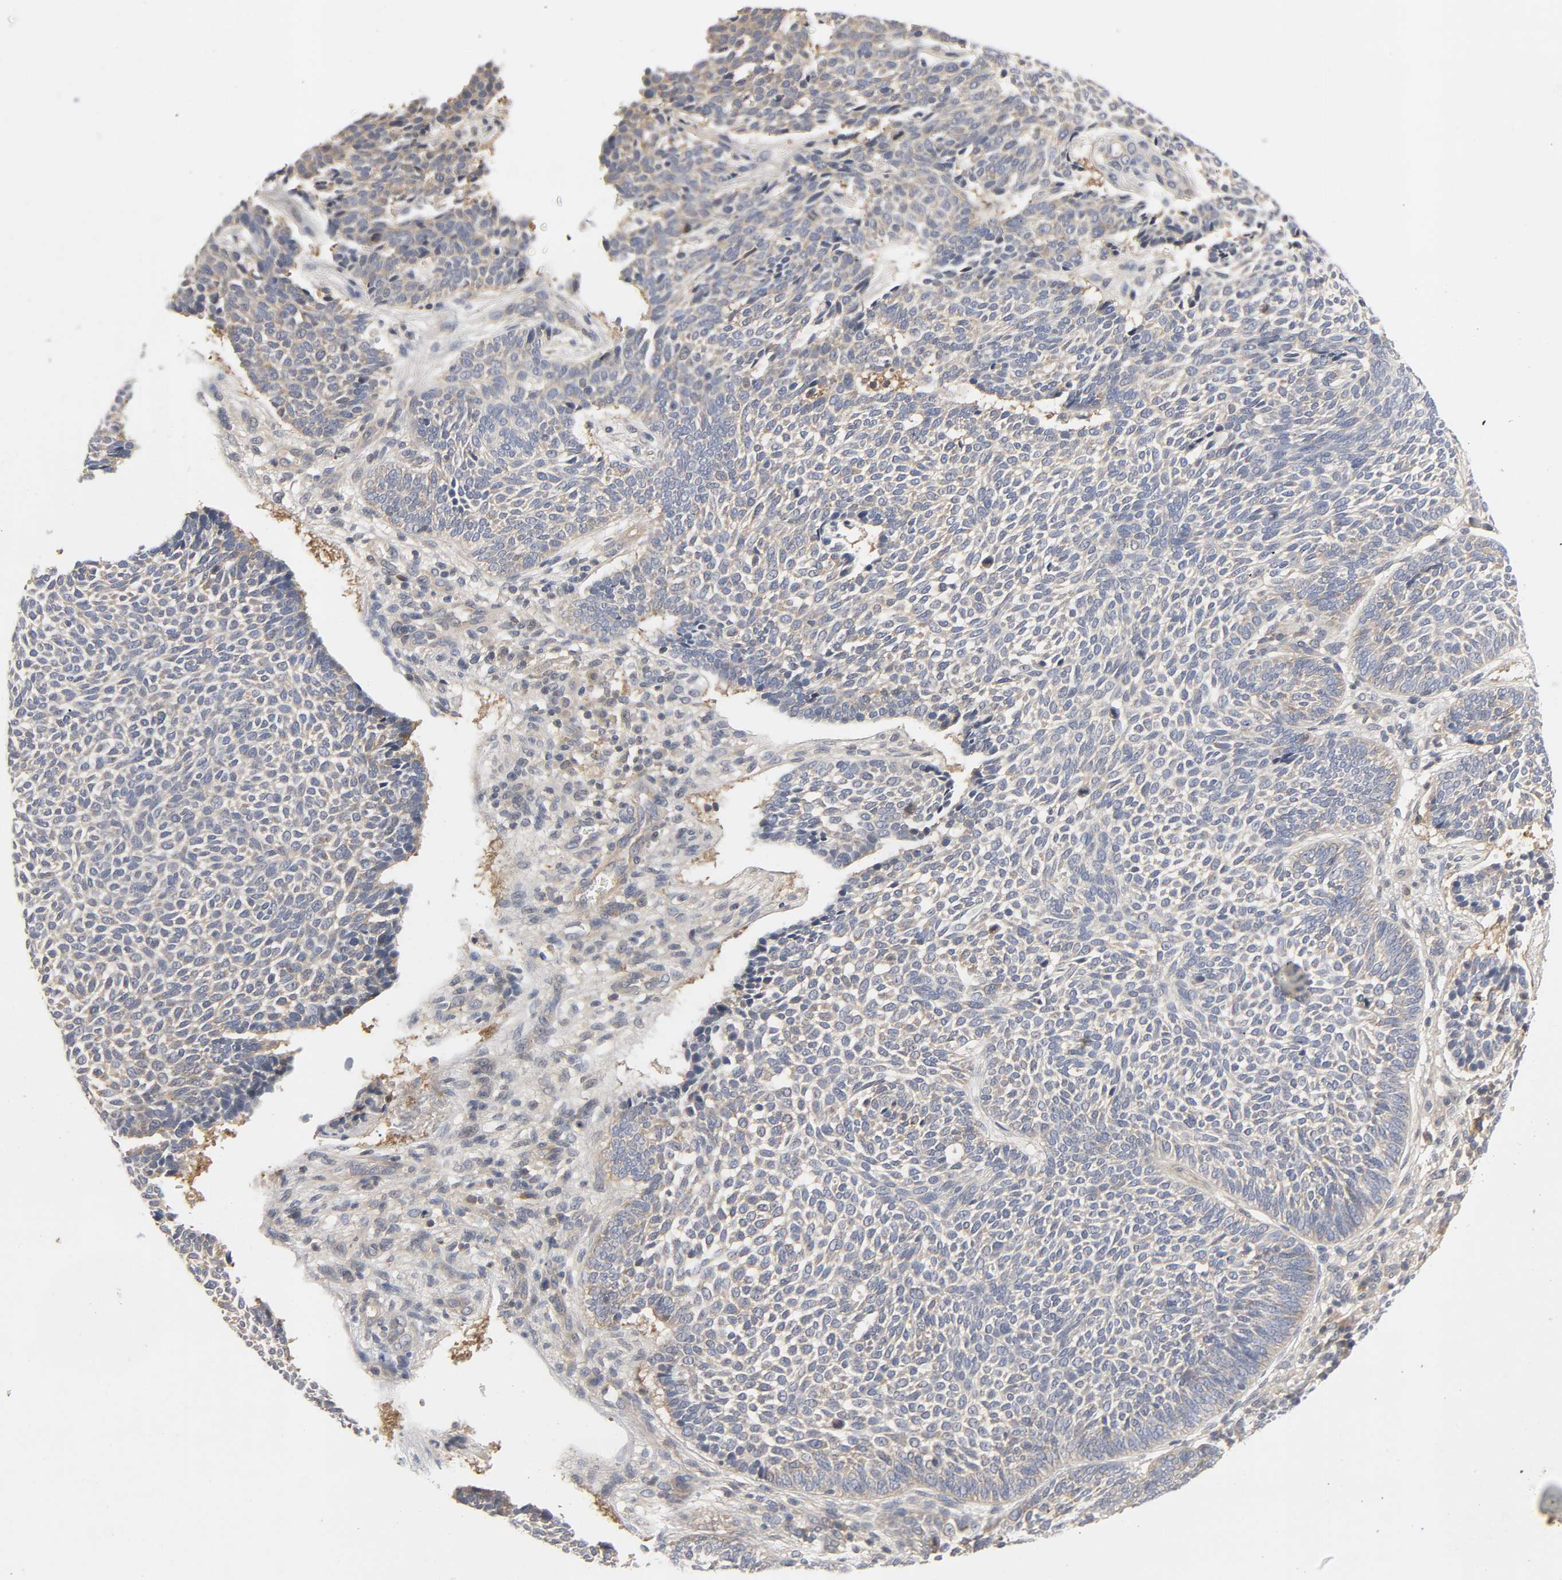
{"staining": {"intensity": "moderate", "quantity": "25%-75%", "location": "cytoplasmic/membranous"}, "tissue": "skin cancer", "cell_type": "Tumor cells", "image_type": "cancer", "snomed": [{"axis": "morphology", "description": "Normal tissue, NOS"}, {"axis": "morphology", "description": "Basal cell carcinoma"}, {"axis": "topography", "description": "Skin"}], "caption": "The immunohistochemical stain labels moderate cytoplasmic/membranous positivity in tumor cells of basal cell carcinoma (skin) tissue.", "gene": "CPB2", "patient": {"sex": "male", "age": 87}}